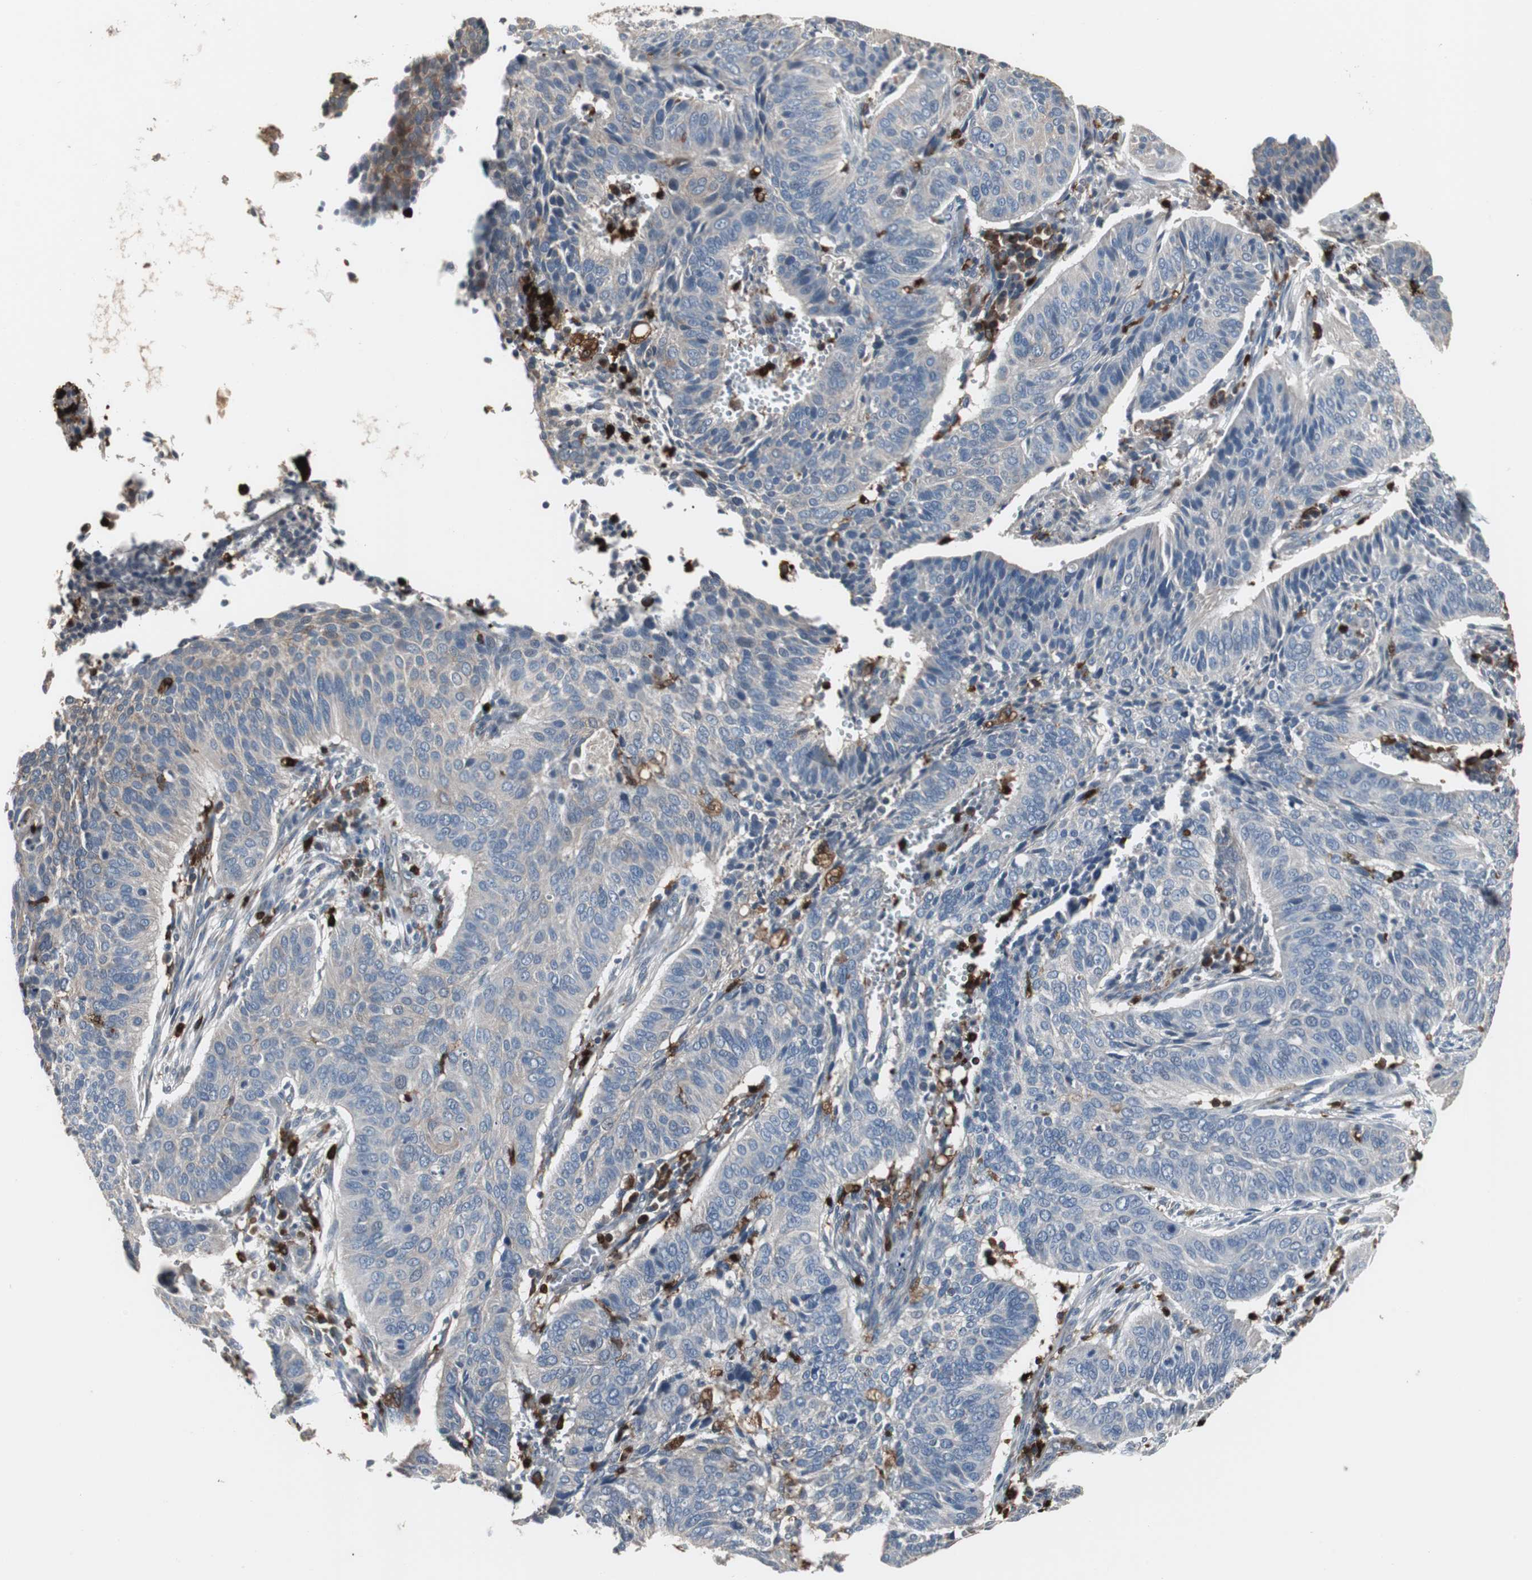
{"staining": {"intensity": "negative", "quantity": "none", "location": "none"}, "tissue": "cervical cancer", "cell_type": "Tumor cells", "image_type": "cancer", "snomed": [{"axis": "morphology", "description": "Squamous cell carcinoma, NOS"}, {"axis": "topography", "description": "Cervix"}], "caption": "The micrograph reveals no staining of tumor cells in cervical squamous cell carcinoma.", "gene": "NCF2", "patient": {"sex": "female", "age": 39}}